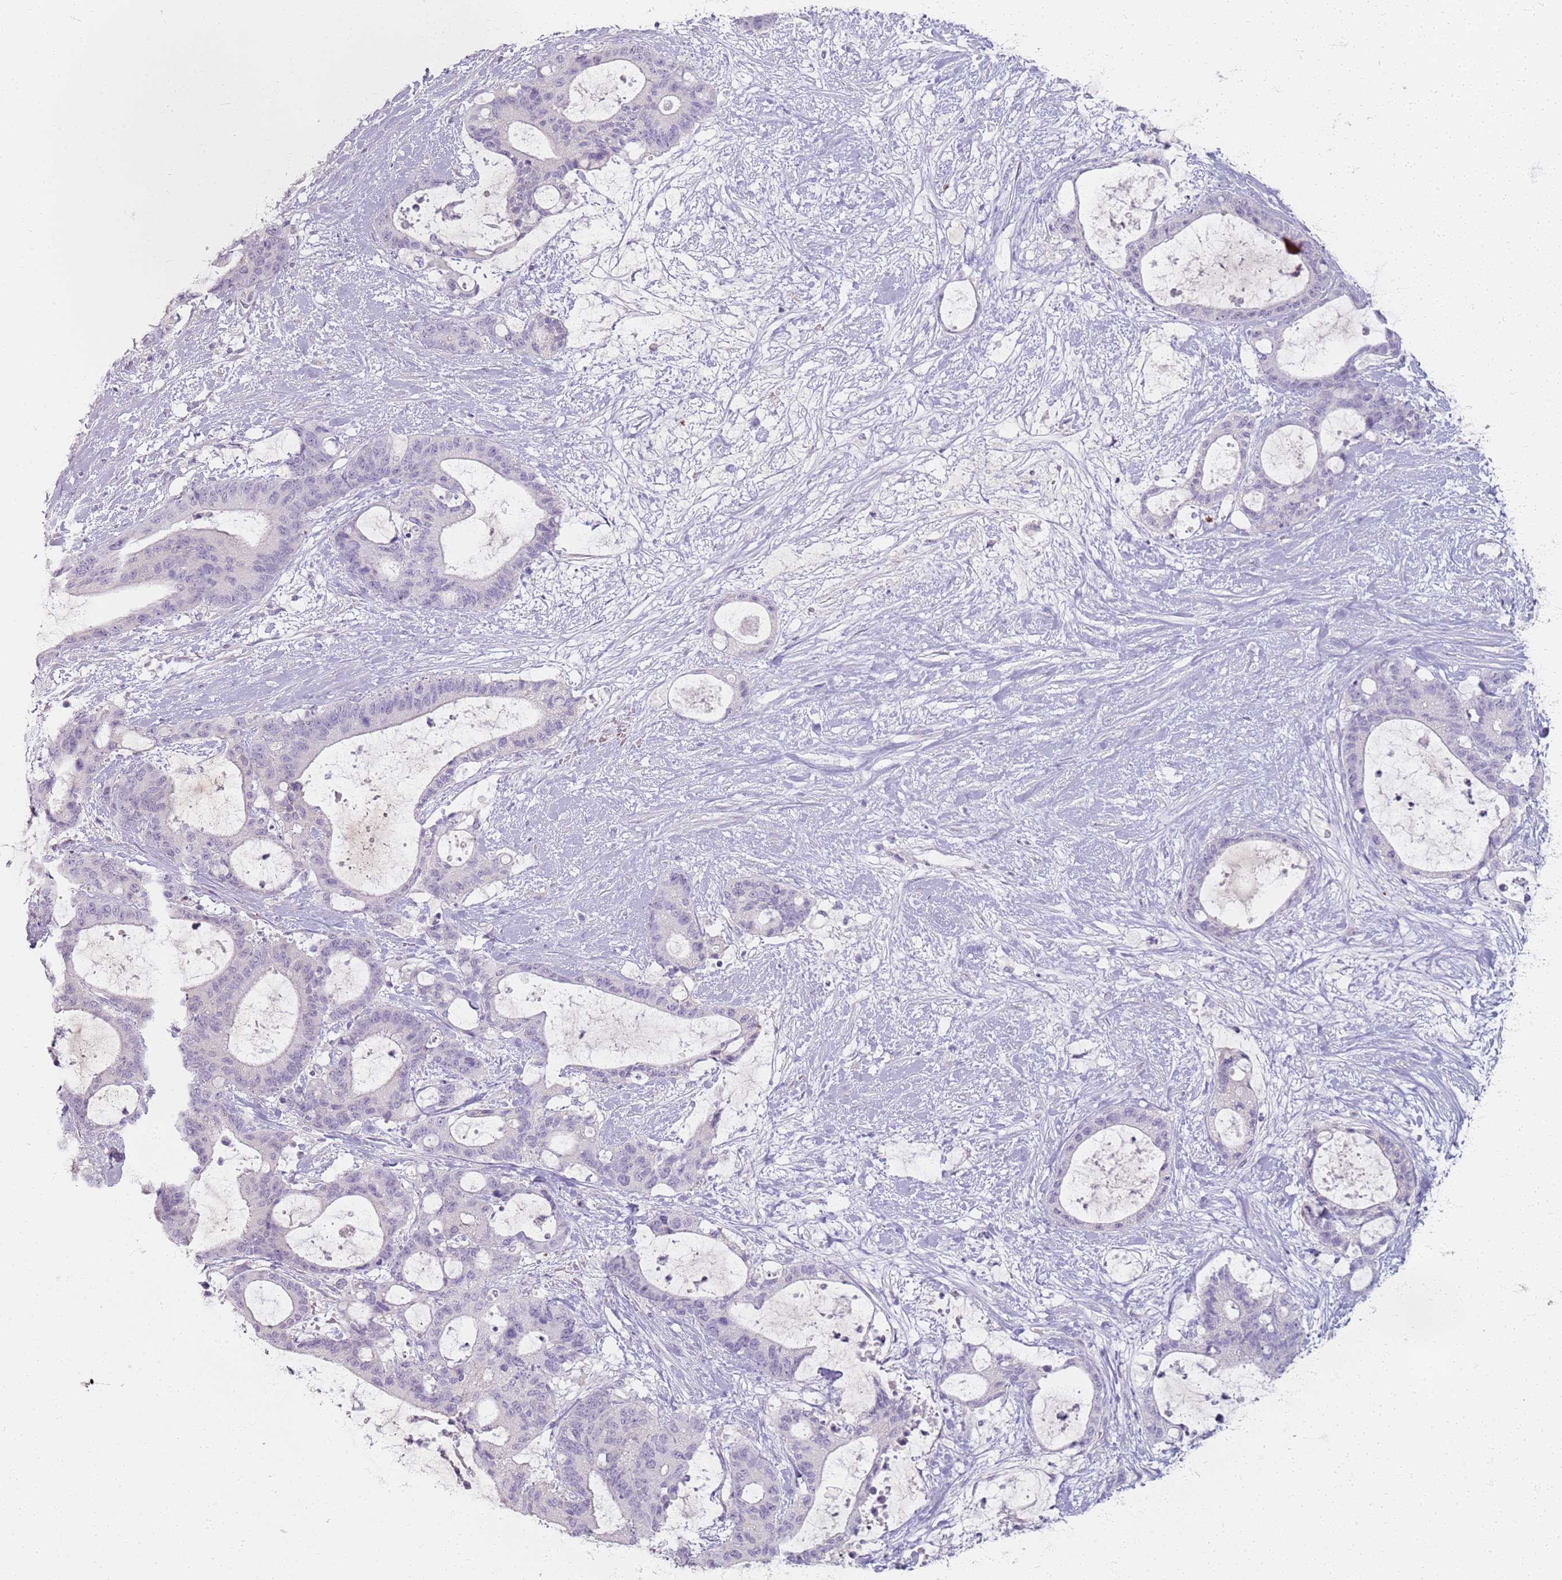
{"staining": {"intensity": "negative", "quantity": "none", "location": "none"}, "tissue": "liver cancer", "cell_type": "Tumor cells", "image_type": "cancer", "snomed": [{"axis": "morphology", "description": "Normal tissue, NOS"}, {"axis": "morphology", "description": "Cholangiocarcinoma"}, {"axis": "topography", "description": "Liver"}, {"axis": "topography", "description": "Peripheral nerve tissue"}], "caption": "Human liver cholangiocarcinoma stained for a protein using immunohistochemistry displays no positivity in tumor cells.", "gene": "CD40LG", "patient": {"sex": "female", "age": 73}}